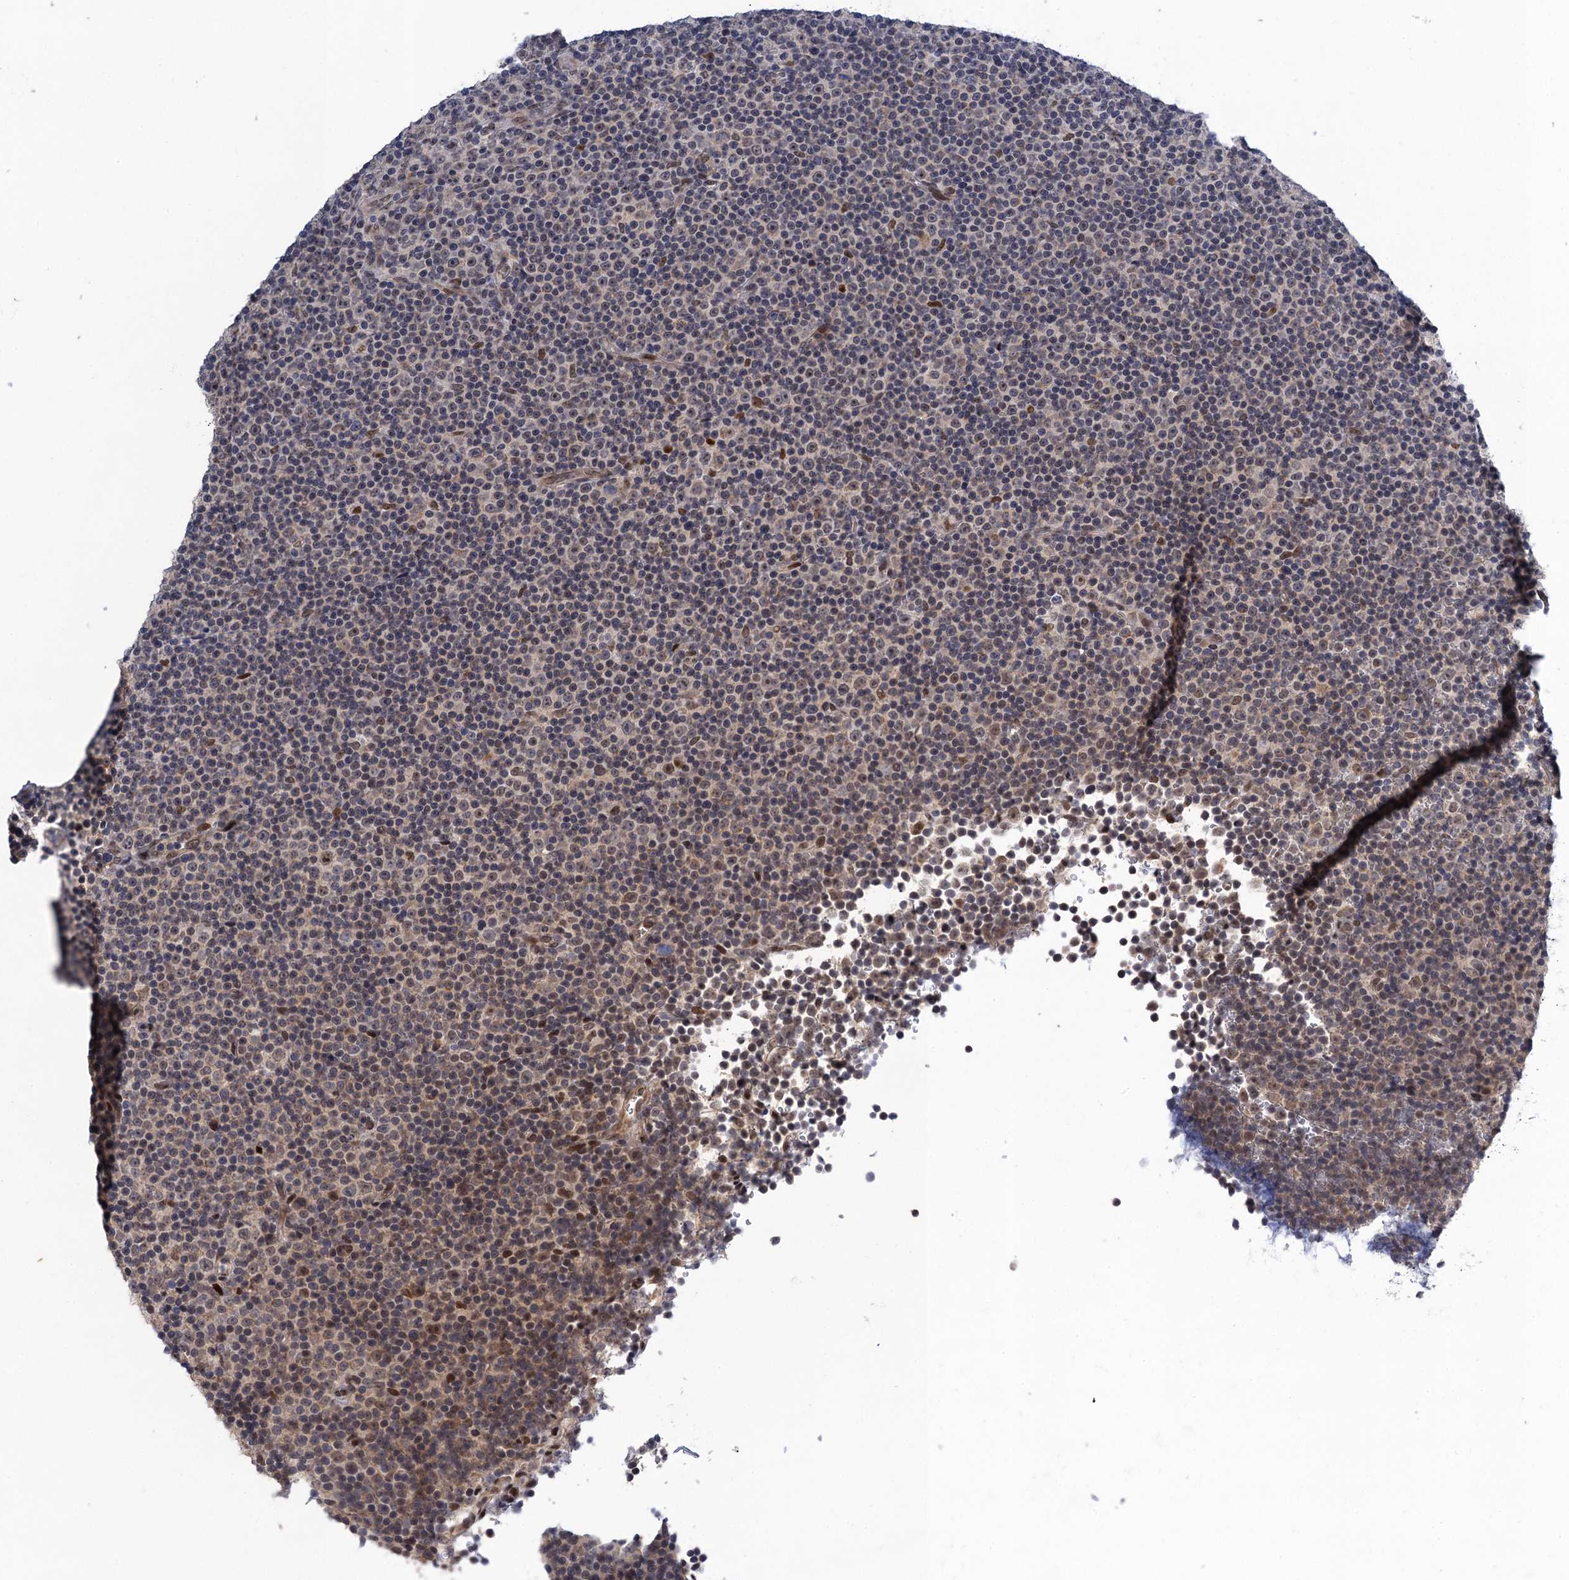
{"staining": {"intensity": "weak", "quantity": "<25%", "location": "cytoplasmic/membranous,nuclear"}, "tissue": "lymphoma", "cell_type": "Tumor cells", "image_type": "cancer", "snomed": [{"axis": "morphology", "description": "Malignant lymphoma, non-Hodgkin's type, Low grade"}, {"axis": "topography", "description": "Lymph node"}], "caption": "This photomicrograph is of lymphoma stained with immunohistochemistry to label a protein in brown with the nuclei are counter-stained blue. There is no staining in tumor cells.", "gene": "ZAR1L", "patient": {"sex": "female", "age": 67}}